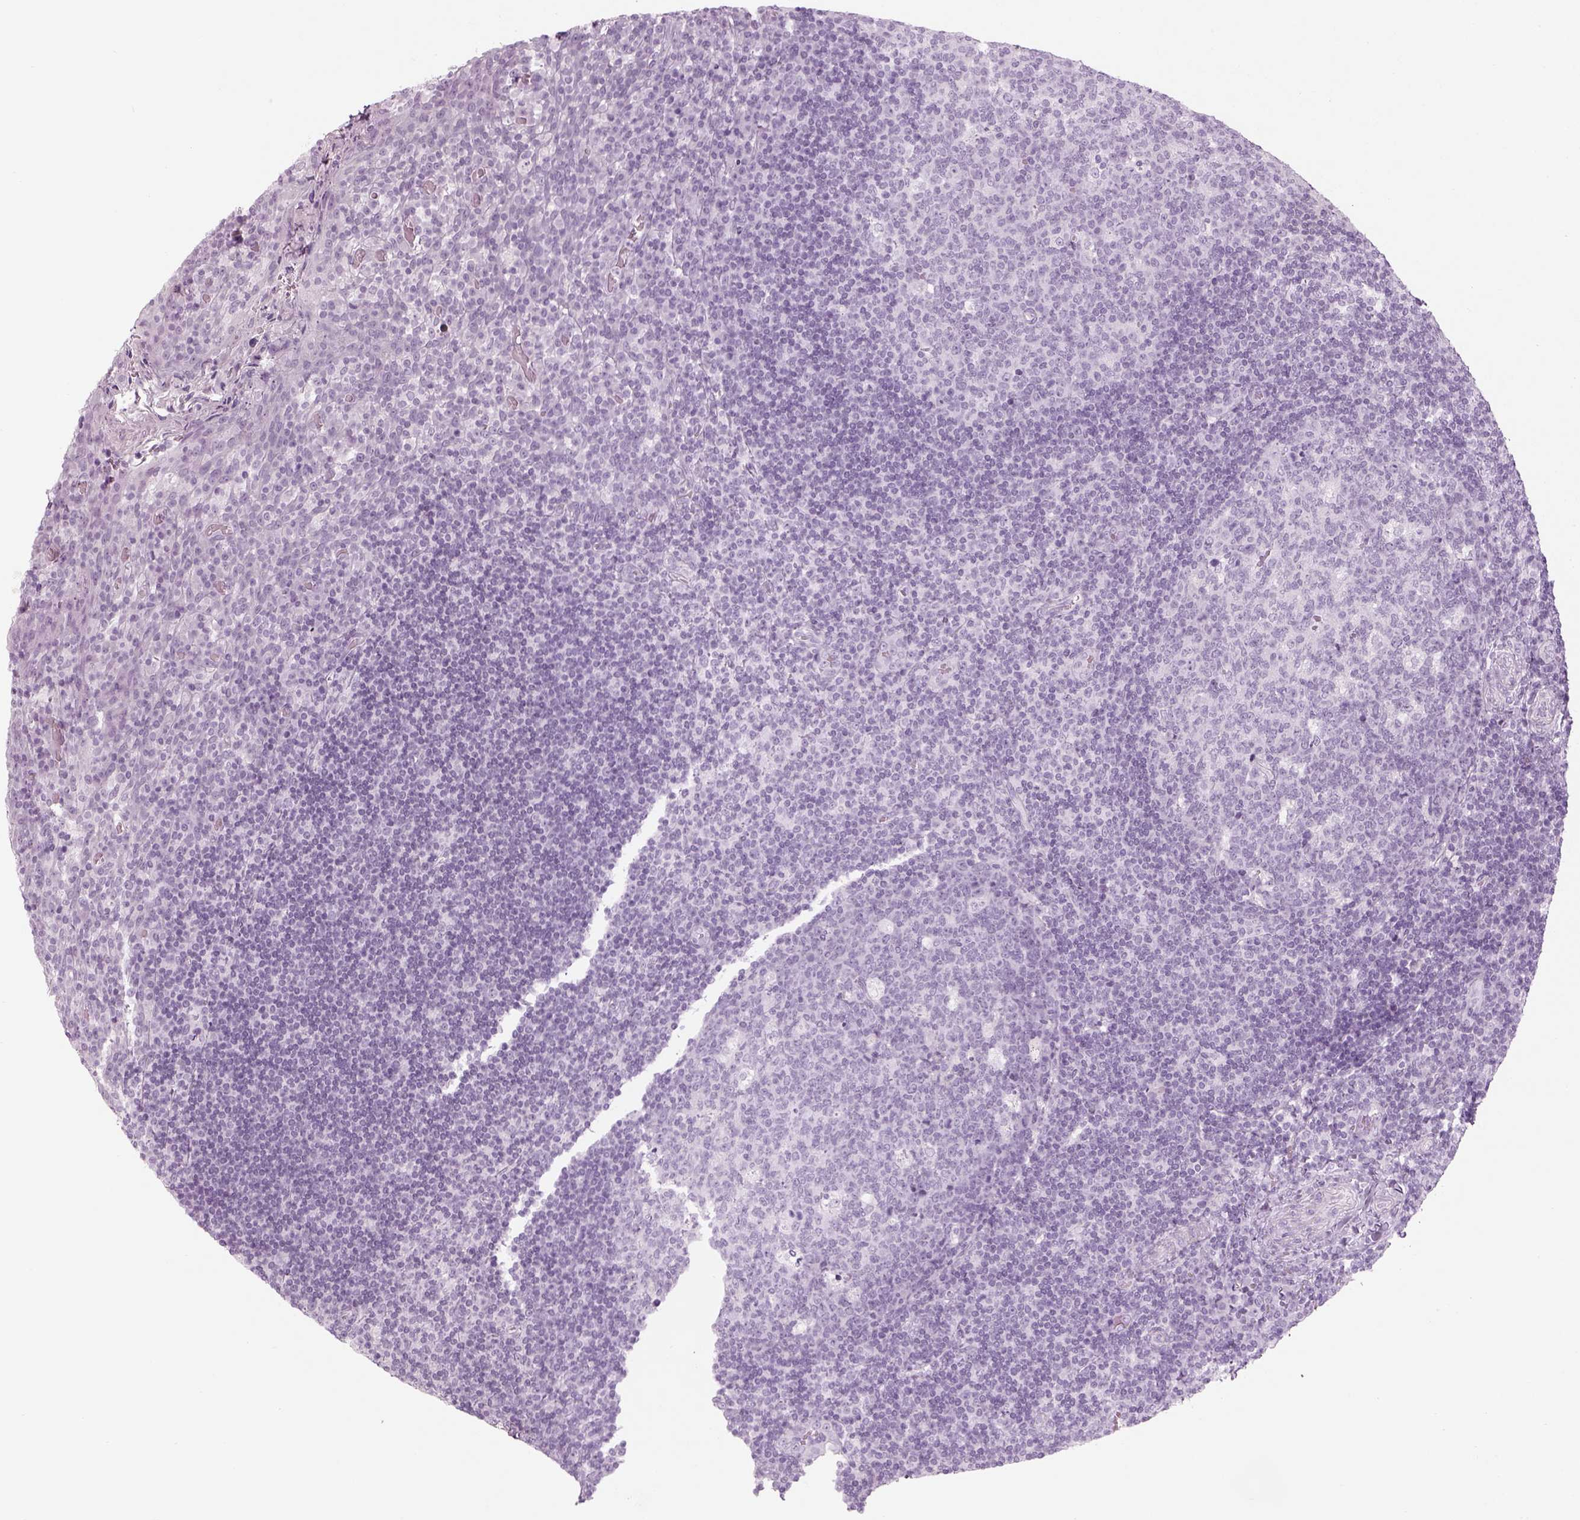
{"staining": {"intensity": "negative", "quantity": "none", "location": "none"}, "tissue": "tonsil", "cell_type": "Germinal center cells", "image_type": "normal", "snomed": [{"axis": "morphology", "description": "Normal tissue, NOS"}, {"axis": "topography", "description": "Tonsil"}], "caption": "This image is of unremarkable tonsil stained with IHC to label a protein in brown with the nuclei are counter-stained blue. There is no expression in germinal center cells.", "gene": "SAG", "patient": {"sex": "male", "age": 17}}